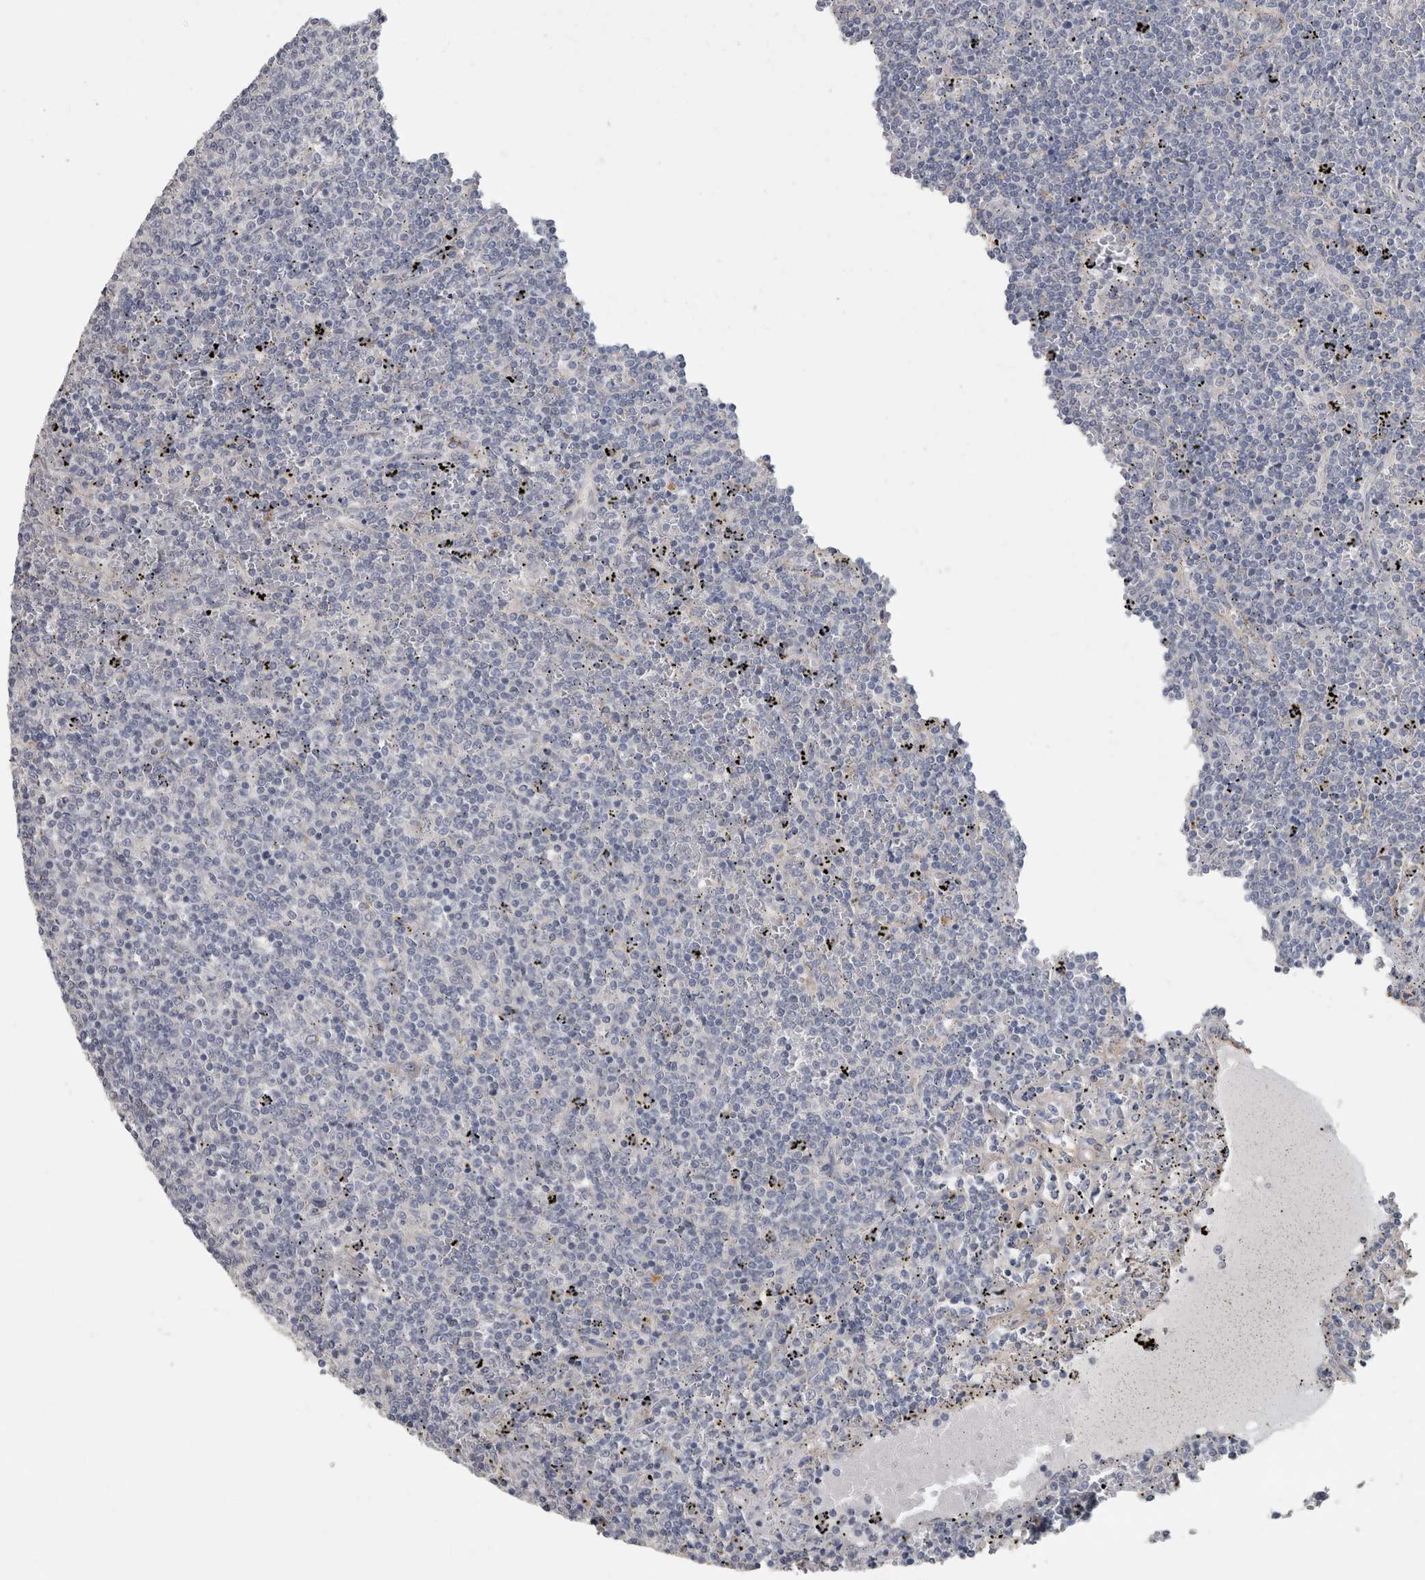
{"staining": {"intensity": "negative", "quantity": "none", "location": "none"}, "tissue": "lymphoma", "cell_type": "Tumor cells", "image_type": "cancer", "snomed": [{"axis": "morphology", "description": "Malignant lymphoma, non-Hodgkin's type, Low grade"}, {"axis": "topography", "description": "Spleen"}], "caption": "Photomicrograph shows no significant protein expression in tumor cells of low-grade malignant lymphoma, non-Hodgkin's type. (Stains: DAB immunohistochemistry with hematoxylin counter stain, Microscopy: brightfield microscopy at high magnification).", "gene": "ATXN2", "patient": {"sex": "female", "age": 50}}